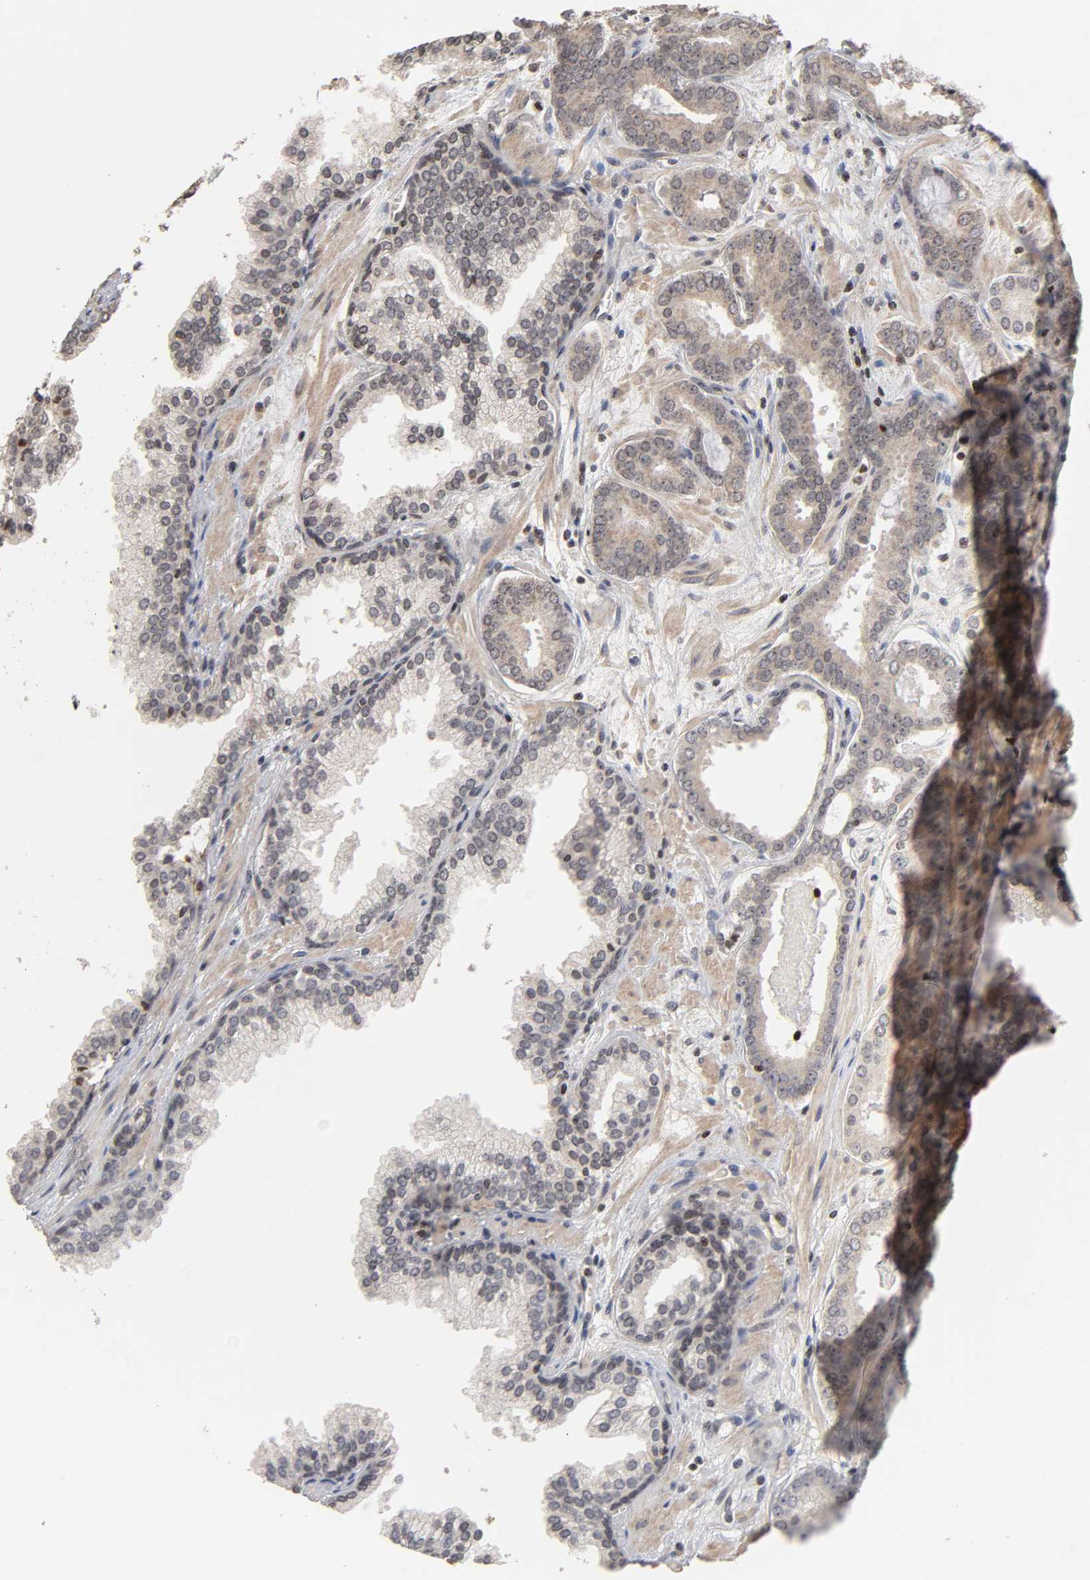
{"staining": {"intensity": "weak", "quantity": "25%-75%", "location": "cytoplasmic/membranous"}, "tissue": "prostate cancer", "cell_type": "Tumor cells", "image_type": "cancer", "snomed": [{"axis": "morphology", "description": "Adenocarcinoma, Low grade"}, {"axis": "topography", "description": "Prostate"}], "caption": "A histopathology image of prostate cancer stained for a protein shows weak cytoplasmic/membranous brown staining in tumor cells. Ihc stains the protein of interest in brown and the nuclei are stained blue.", "gene": "ZNF473", "patient": {"sex": "male", "age": 57}}